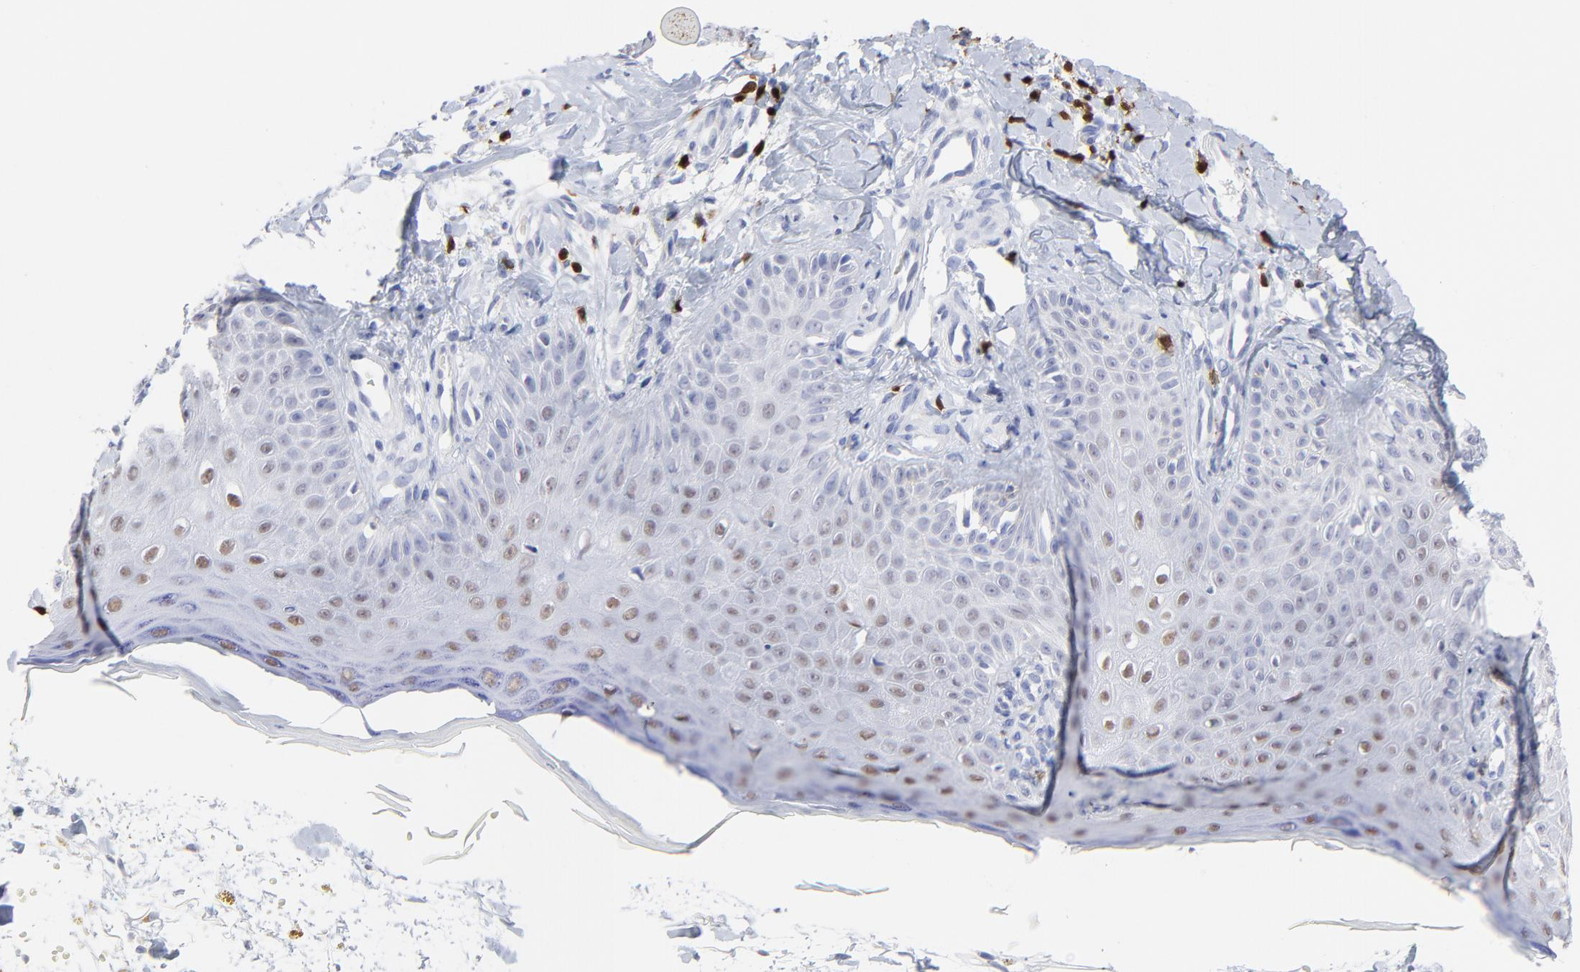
{"staining": {"intensity": "weak", "quantity": "<25%", "location": "nuclear"}, "tissue": "skin cancer", "cell_type": "Tumor cells", "image_type": "cancer", "snomed": [{"axis": "morphology", "description": "Squamous cell carcinoma, NOS"}, {"axis": "topography", "description": "Skin"}], "caption": "High magnification brightfield microscopy of skin cancer stained with DAB (3,3'-diaminobenzidine) (brown) and counterstained with hematoxylin (blue): tumor cells show no significant expression.", "gene": "ZAP70", "patient": {"sex": "female", "age": 40}}